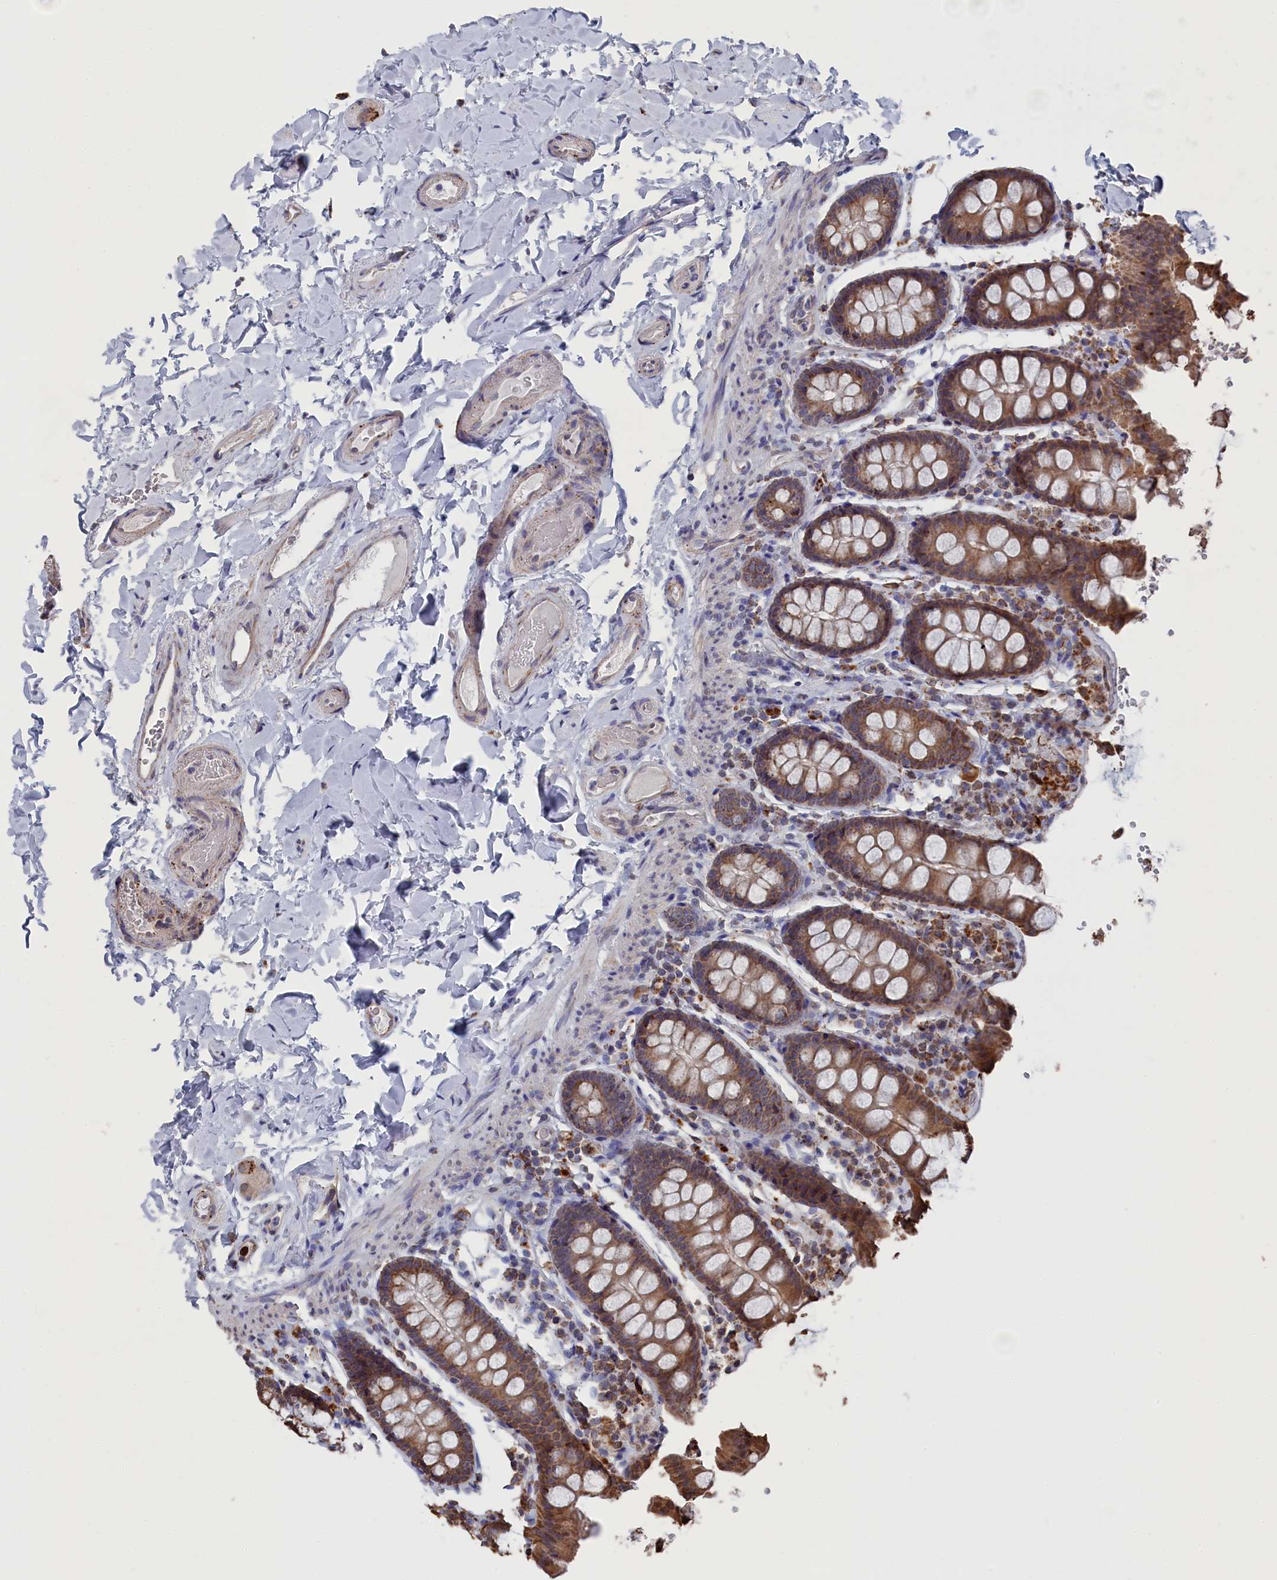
{"staining": {"intensity": "weak", "quantity": ">75%", "location": "cytoplasmic/membranous"}, "tissue": "colon", "cell_type": "Endothelial cells", "image_type": "normal", "snomed": [{"axis": "morphology", "description": "Normal tissue, NOS"}, {"axis": "topography", "description": "Colon"}, {"axis": "topography", "description": "Peripheral nerve tissue"}], "caption": "This histopathology image exhibits benign colon stained with IHC to label a protein in brown. The cytoplasmic/membranous of endothelial cells show weak positivity for the protein. Nuclei are counter-stained blue.", "gene": "SMG9", "patient": {"sex": "female", "age": 61}}